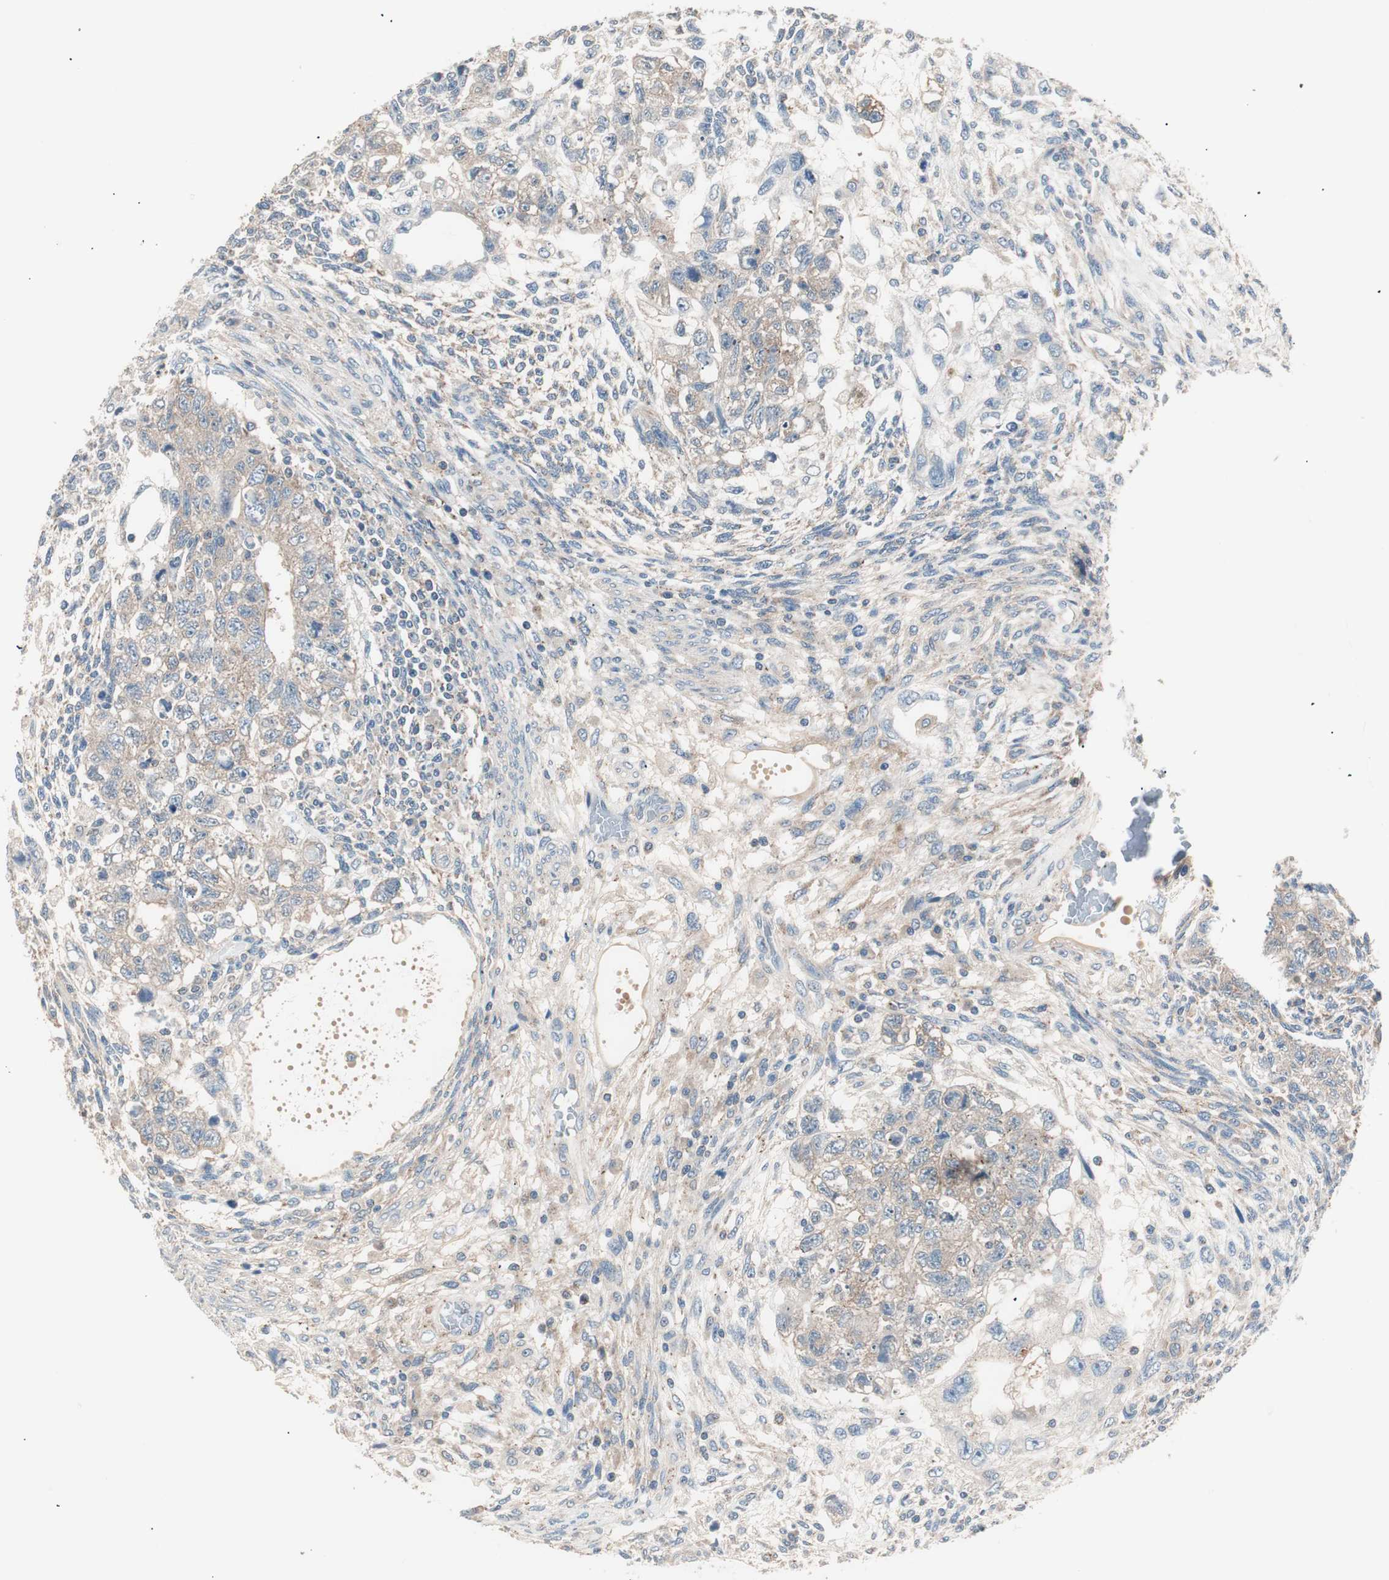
{"staining": {"intensity": "weak", "quantity": ">75%", "location": "cytoplasmic/membranous"}, "tissue": "testis cancer", "cell_type": "Tumor cells", "image_type": "cancer", "snomed": [{"axis": "morphology", "description": "Normal tissue, NOS"}, {"axis": "morphology", "description": "Carcinoma, Embryonal, NOS"}, {"axis": "topography", "description": "Testis"}], "caption": "Testis embryonal carcinoma stained with a brown dye demonstrates weak cytoplasmic/membranous positive staining in approximately >75% of tumor cells.", "gene": "RAD54B", "patient": {"sex": "male", "age": 36}}